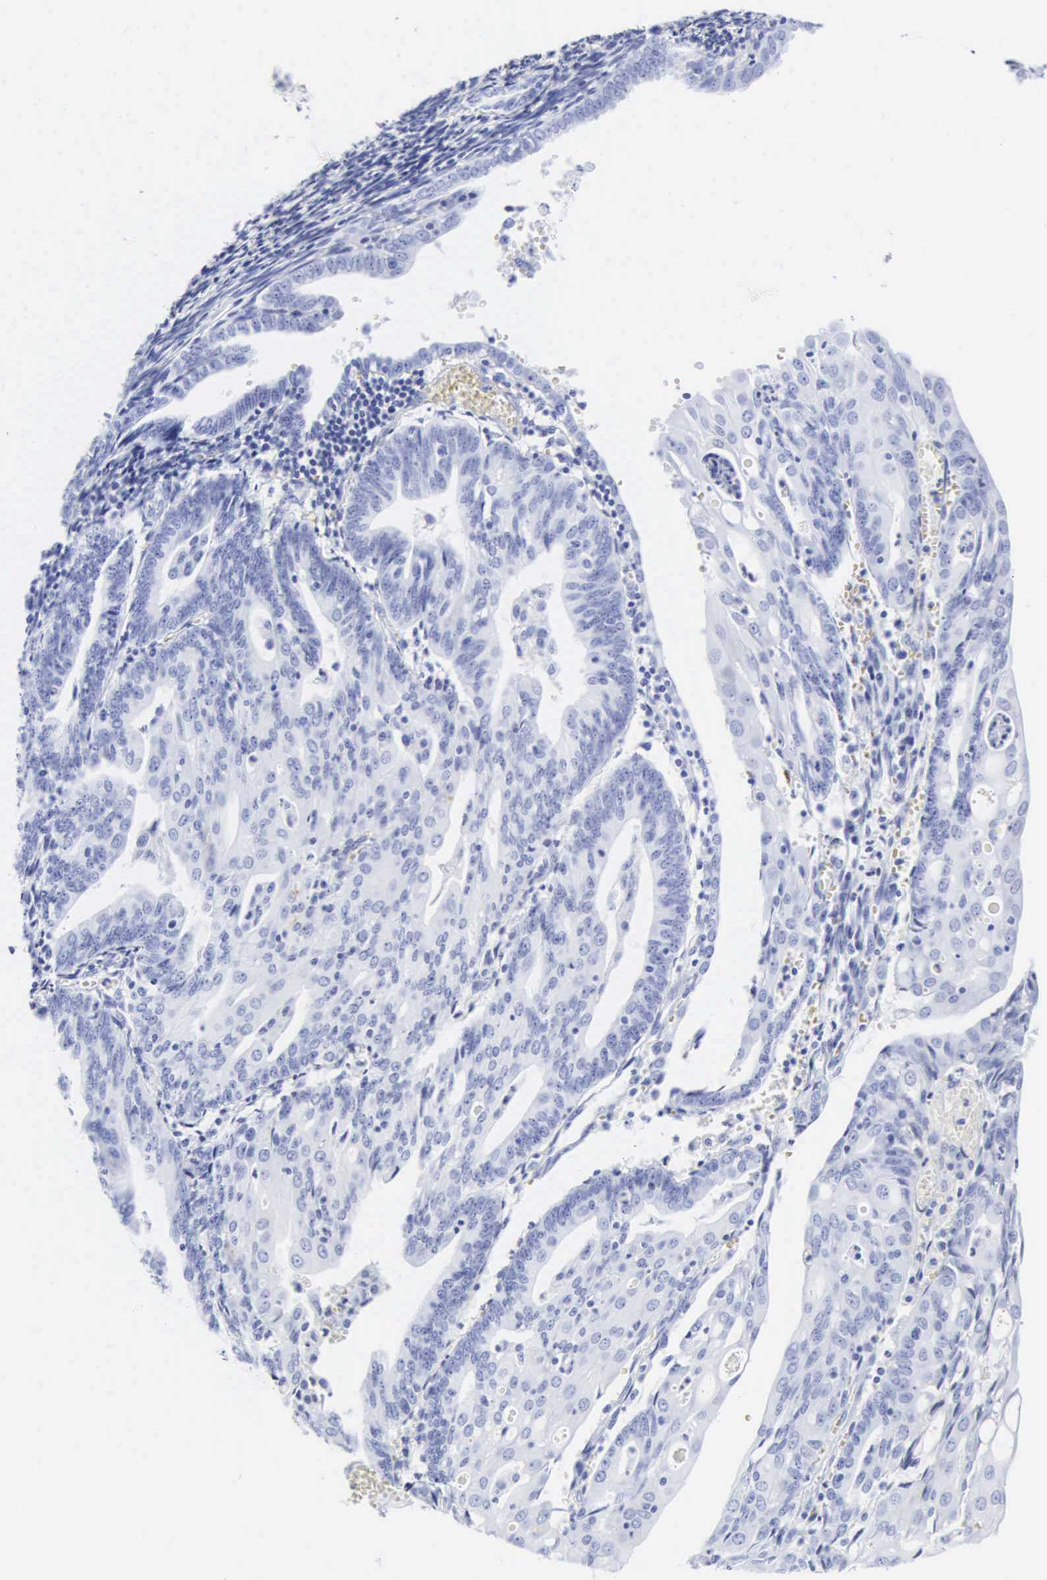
{"staining": {"intensity": "negative", "quantity": "none", "location": "none"}, "tissue": "endometrial cancer", "cell_type": "Tumor cells", "image_type": "cancer", "snomed": [{"axis": "morphology", "description": "Adenocarcinoma, NOS"}, {"axis": "topography", "description": "Endometrium"}], "caption": "Immunohistochemistry (IHC) image of human adenocarcinoma (endometrial) stained for a protein (brown), which shows no staining in tumor cells.", "gene": "CGB3", "patient": {"sex": "female", "age": 56}}